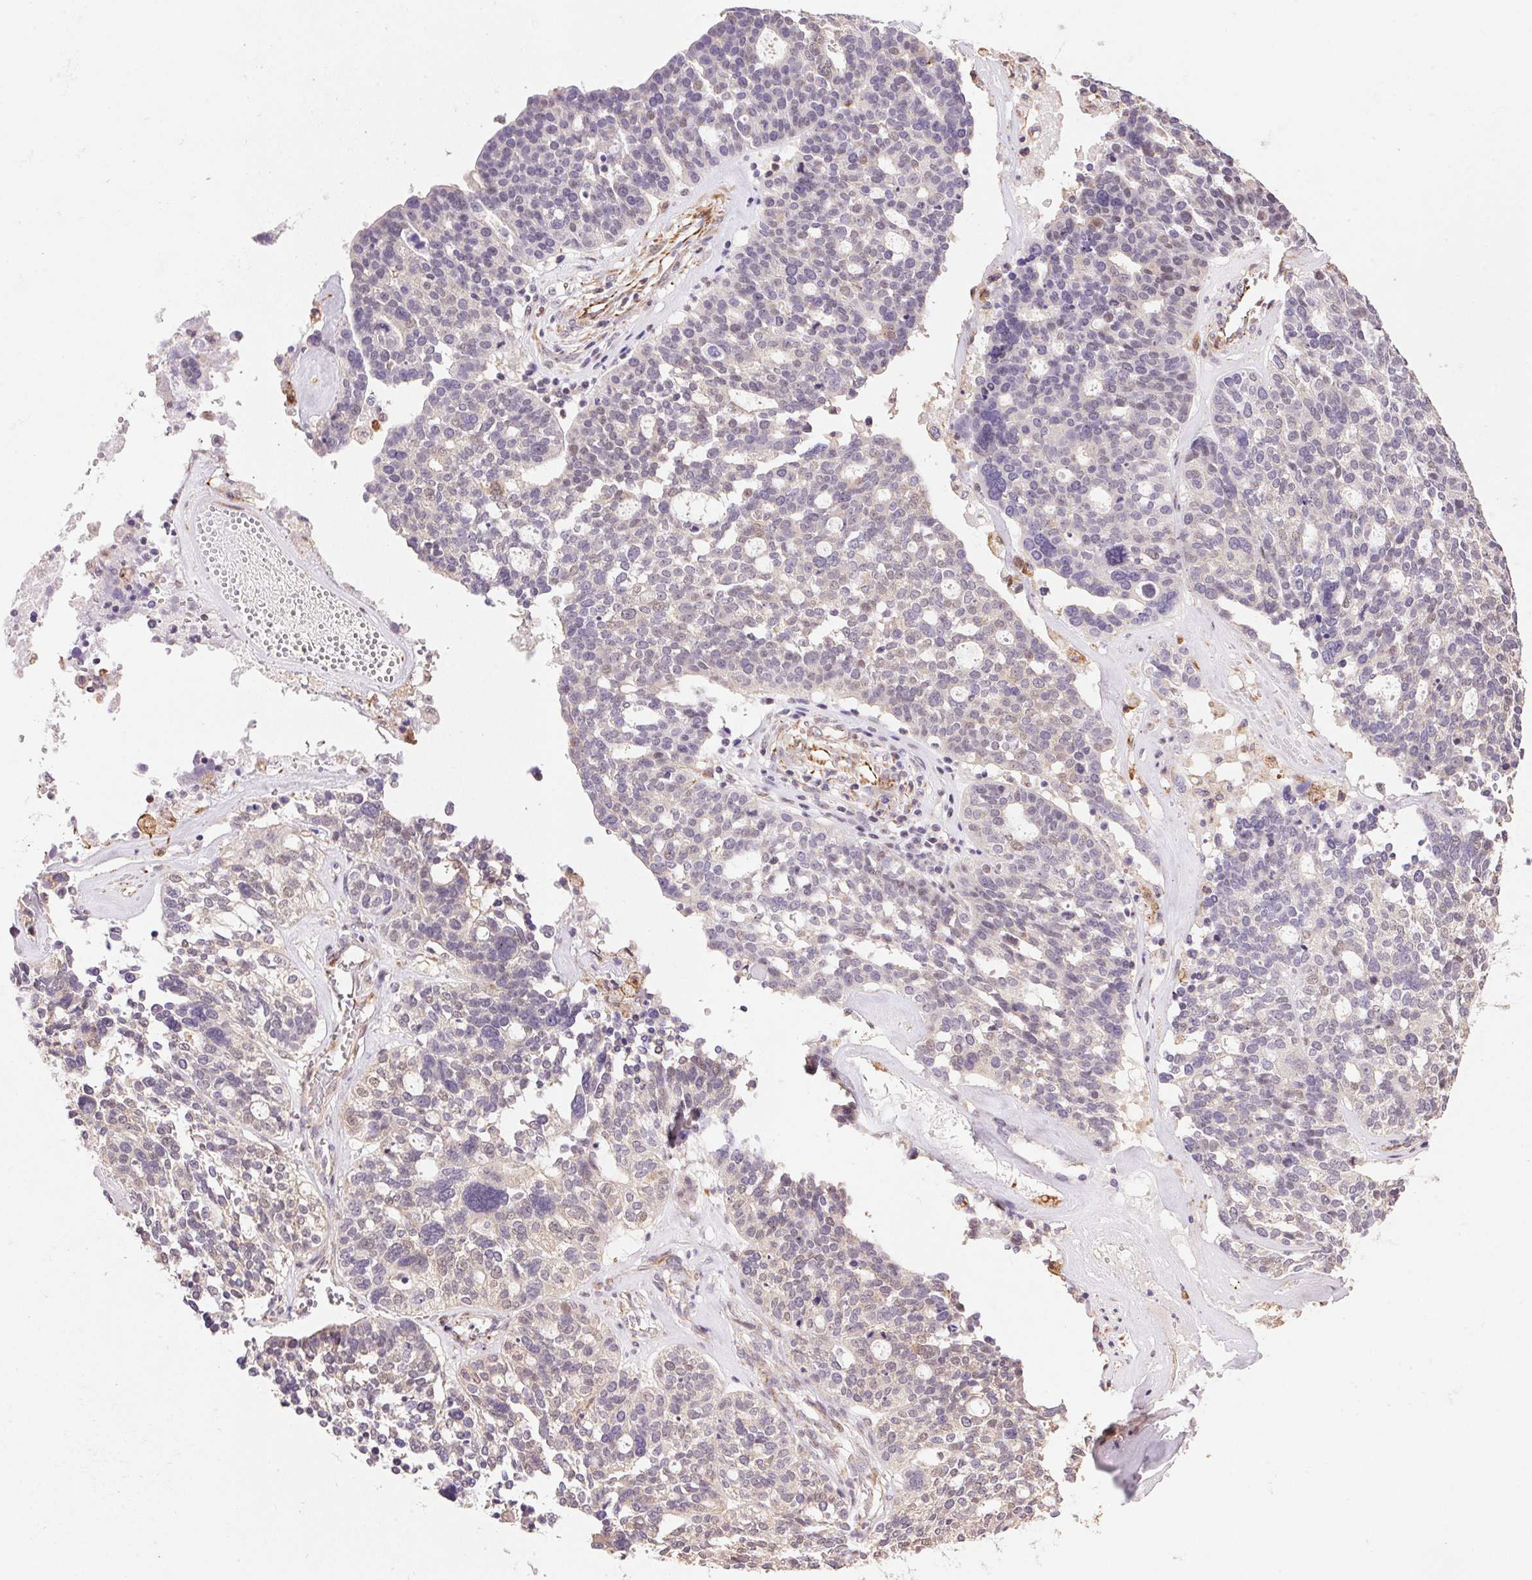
{"staining": {"intensity": "negative", "quantity": "none", "location": "none"}, "tissue": "ovarian cancer", "cell_type": "Tumor cells", "image_type": "cancer", "snomed": [{"axis": "morphology", "description": "Cystadenocarcinoma, serous, NOS"}, {"axis": "topography", "description": "Ovary"}], "caption": "A photomicrograph of ovarian cancer (serous cystadenocarcinoma) stained for a protein exhibits no brown staining in tumor cells.", "gene": "GYG2", "patient": {"sex": "female", "age": 59}}